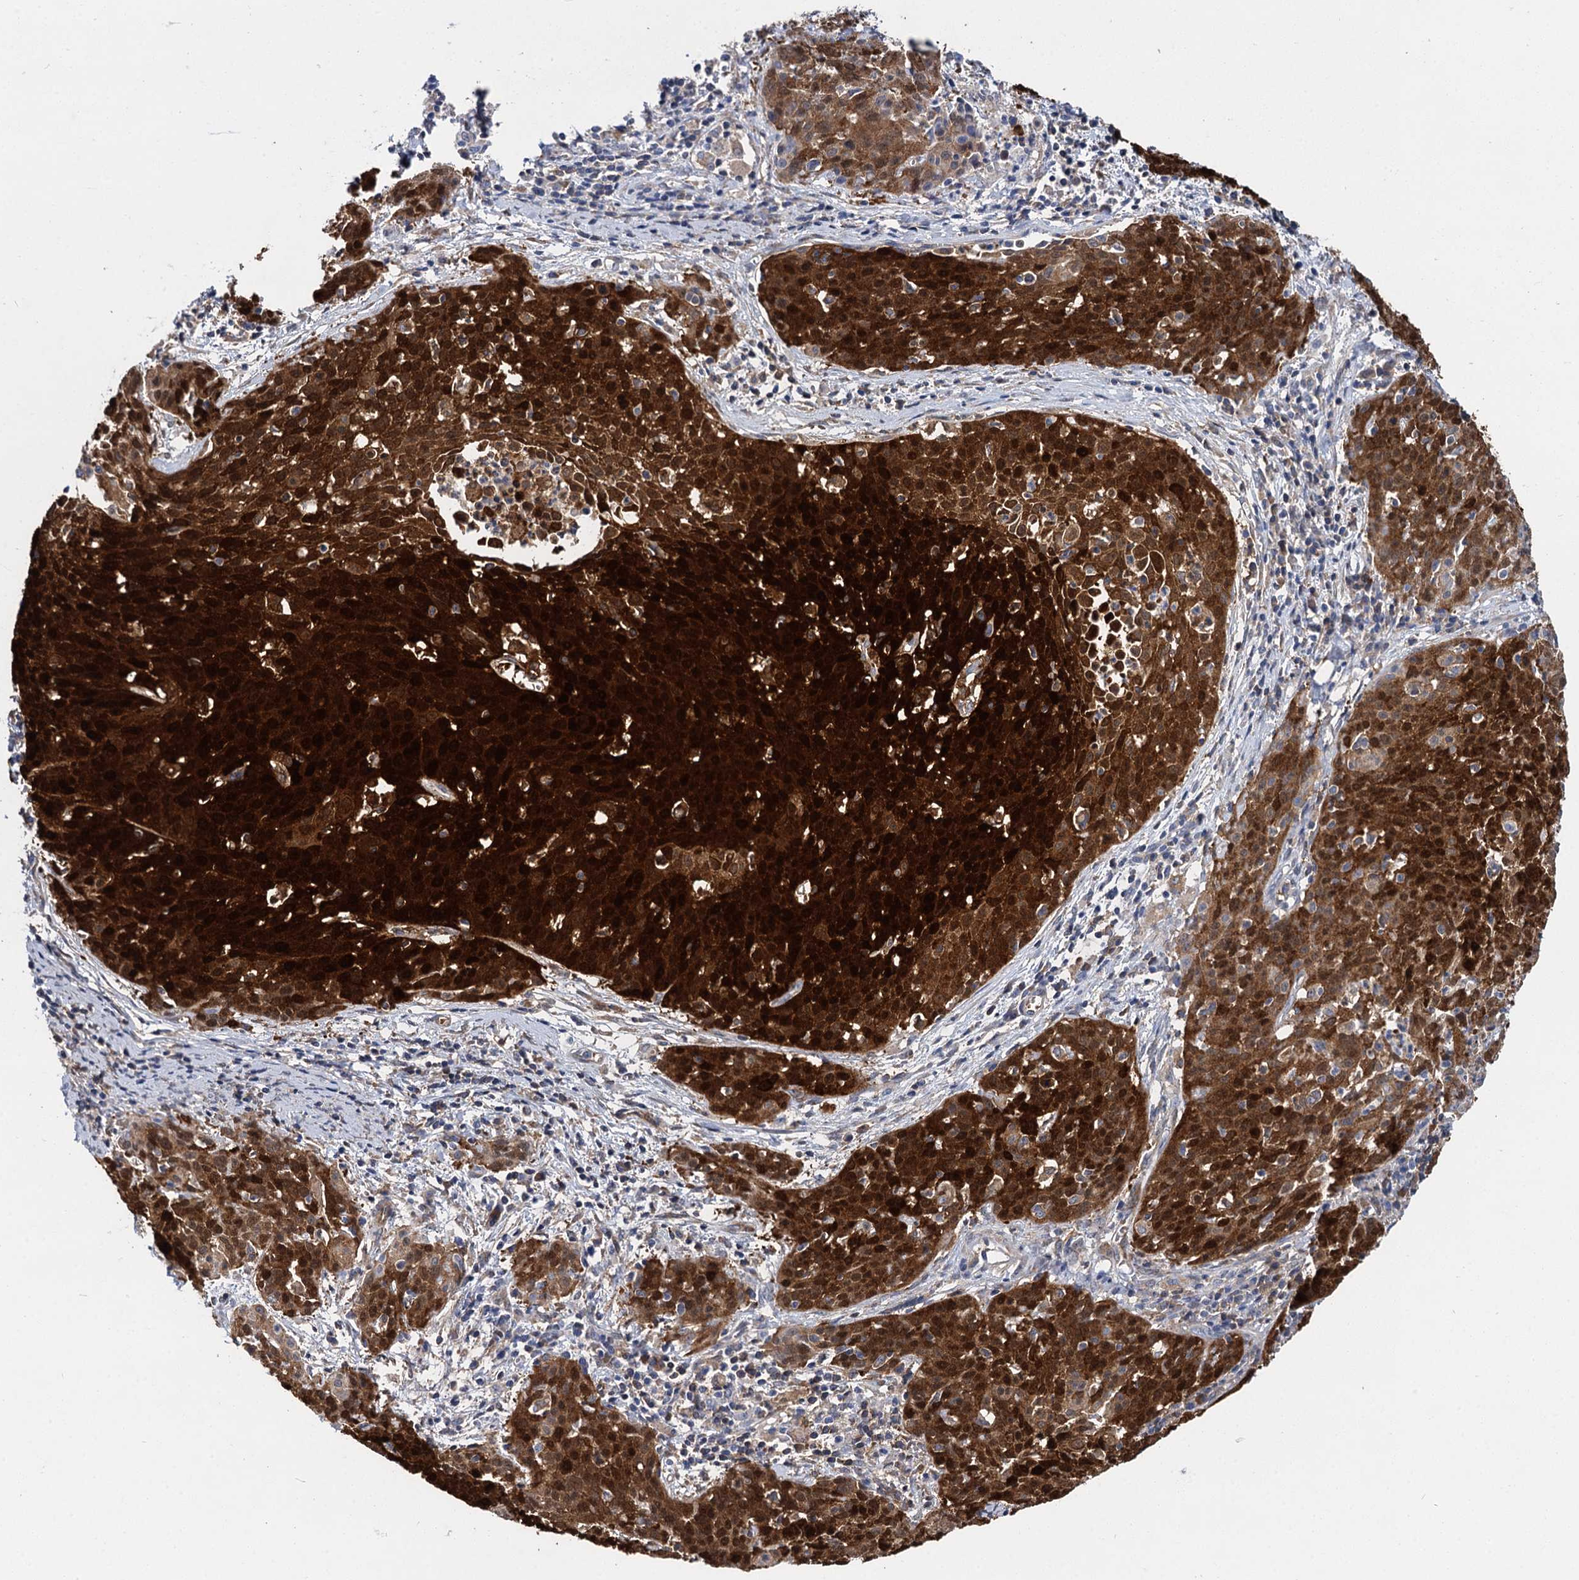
{"staining": {"intensity": "strong", "quantity": ">75%", "location": "cytoplasmic/membranous,nuclear"}, "tissue": "cervical cancer", "cell_type": "Tumor cells", "image_type": "cancer", "snomed": [{"axis": "morphology", "description": "Squamous cell carcinoma, NOS"}, {"axis": "topography", "description": "Cervix"}], "caption": "A micrograph showing strong cytoplasmic/membranous and nuclear positivity in approximately >75% of tumor cells in cervical cancer (squamous cell carcinoma), as visualized by brown immunohistochemical staining.", "gene": "GSTM3", "patient": {"sex": "female", "age": 38}}